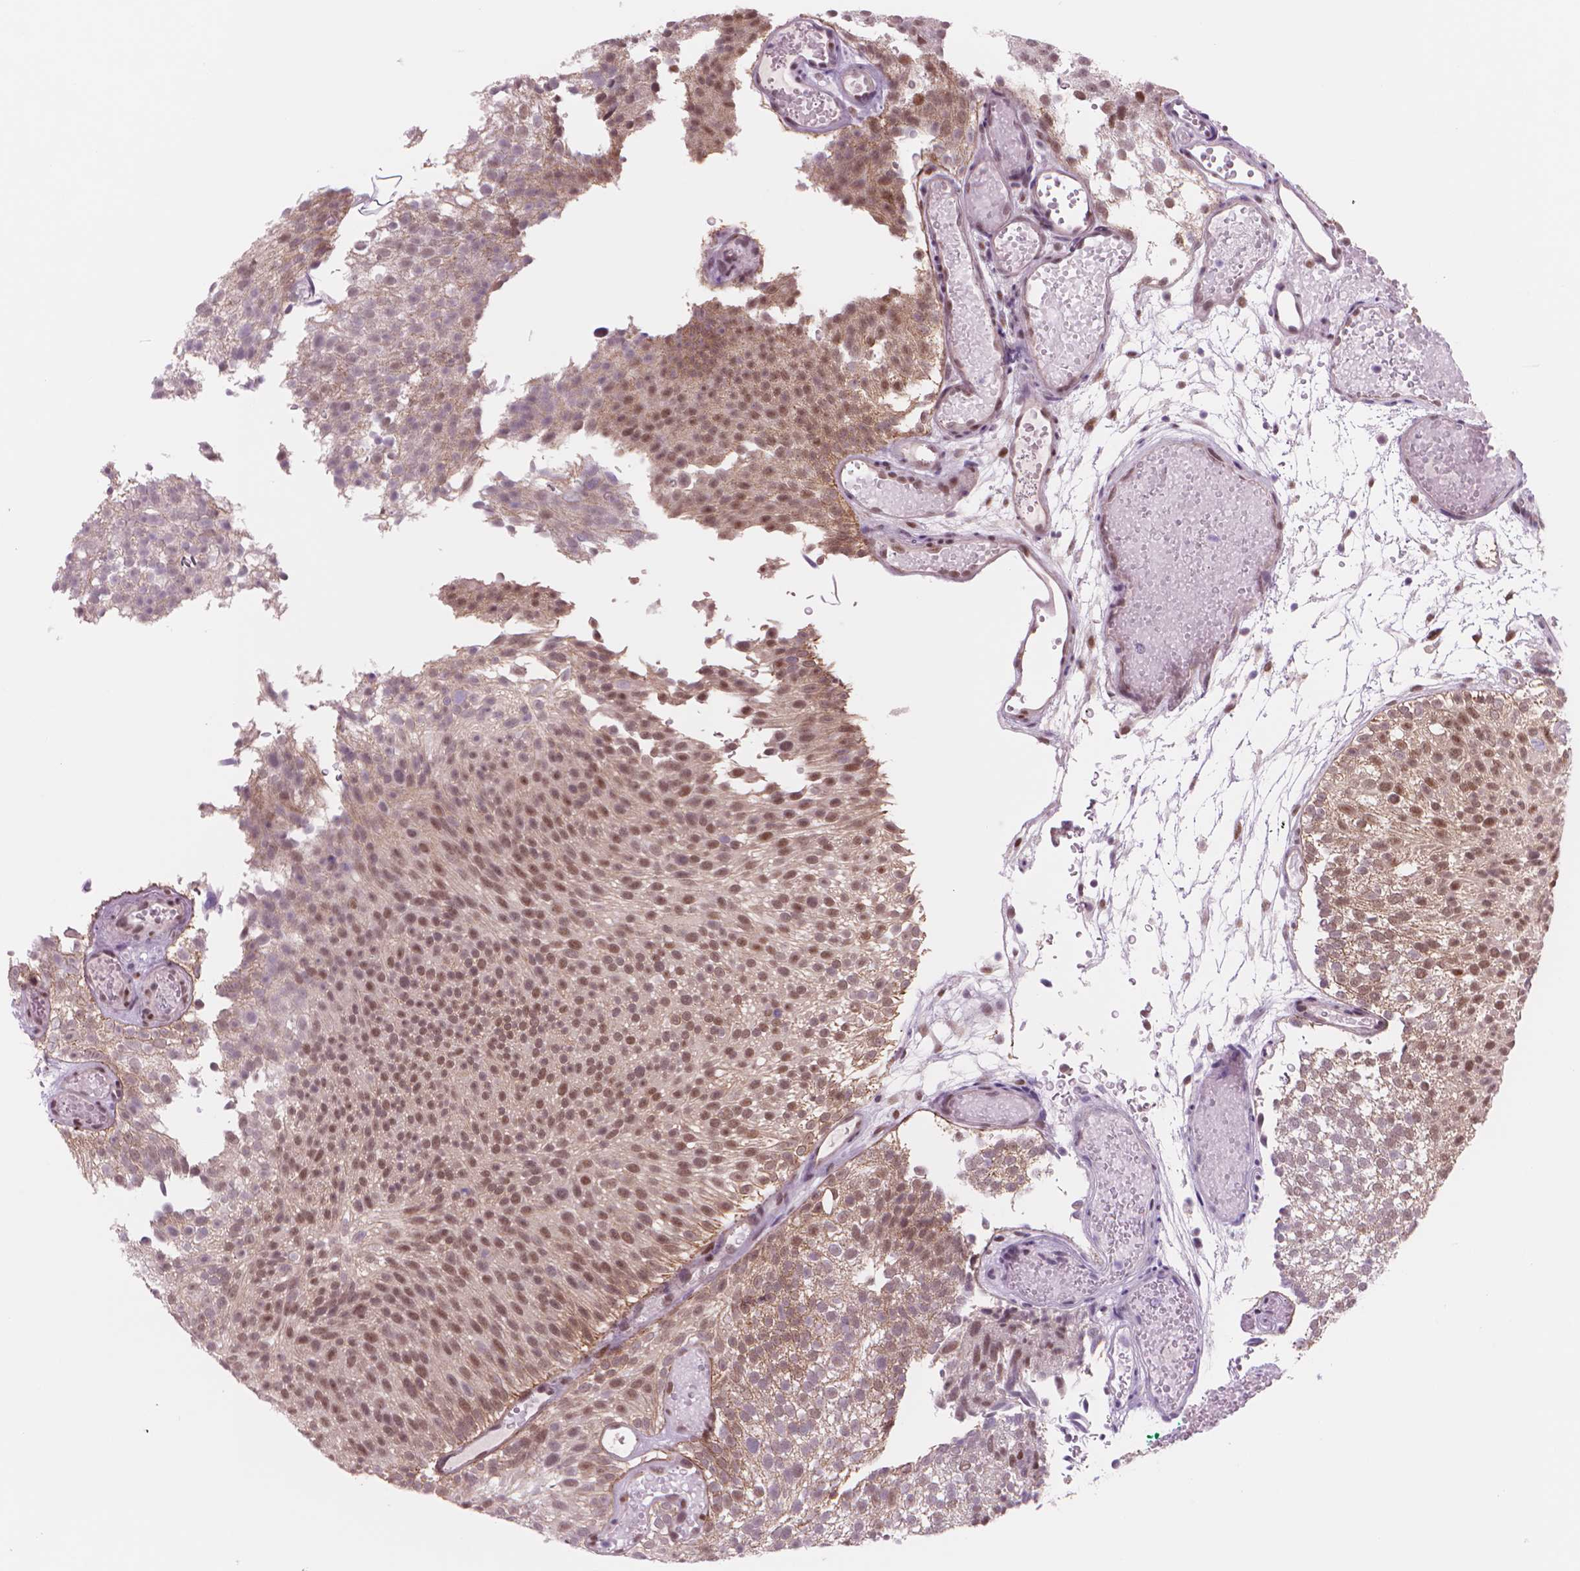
{"staining": {"intensity": "moderate", "quantity": "25%-75%", "location": "nuclear"}, "tissue": "urothelial cancer", "cell_type": "Tumor cells", "image_type": "cancer", "snomed": [{"axis": "morphology", "description": "Urothelial carcinoma, Low grade"}, {"axis": "topography", "description": "Urinary bladder"}], "caption": "About 25%-75% of tumor cells in human urothelial cancer exhibit moderate nuclear protein positivity as visualized by brown immunohistochemical staining.", "gene": "POLR3D", "patient": {"sex": "male", "age": 78}}